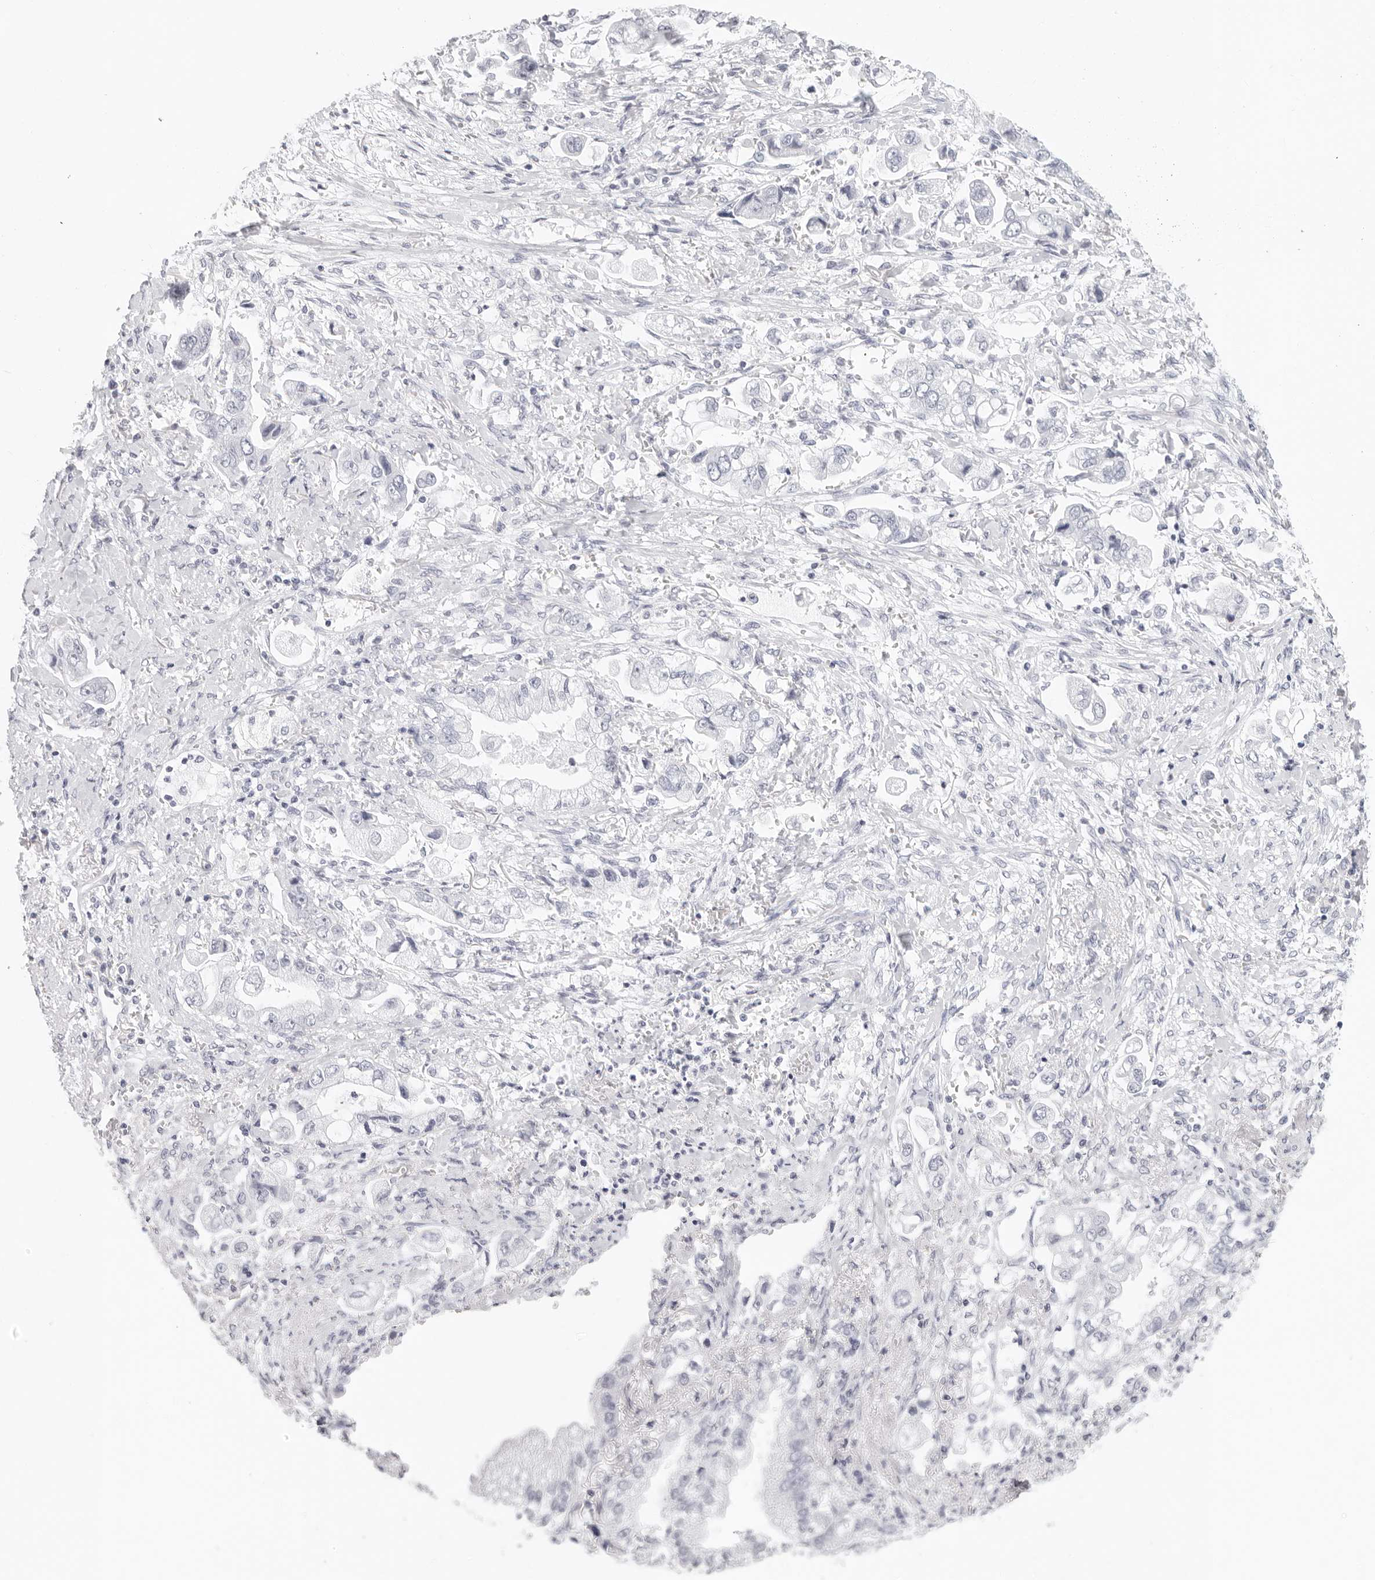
{"staining": {"intensity": "negative", "quantity": "none", "location": "none"}, "tissue": "stomach cancer", "cell_type": "Tumor cells", "image_type": "cancer", "snomed": [{"axis": "morphology", "description": "Adenocarcinoma, NOS"}, {"axis": "topography", "description": "Stomach"}], "caption": "The image displays no significant staining in tumor cells of adenocarcinoma (stomach).", "gene": "AGMAT", "patient": {"sex": "male", "age": 62}}